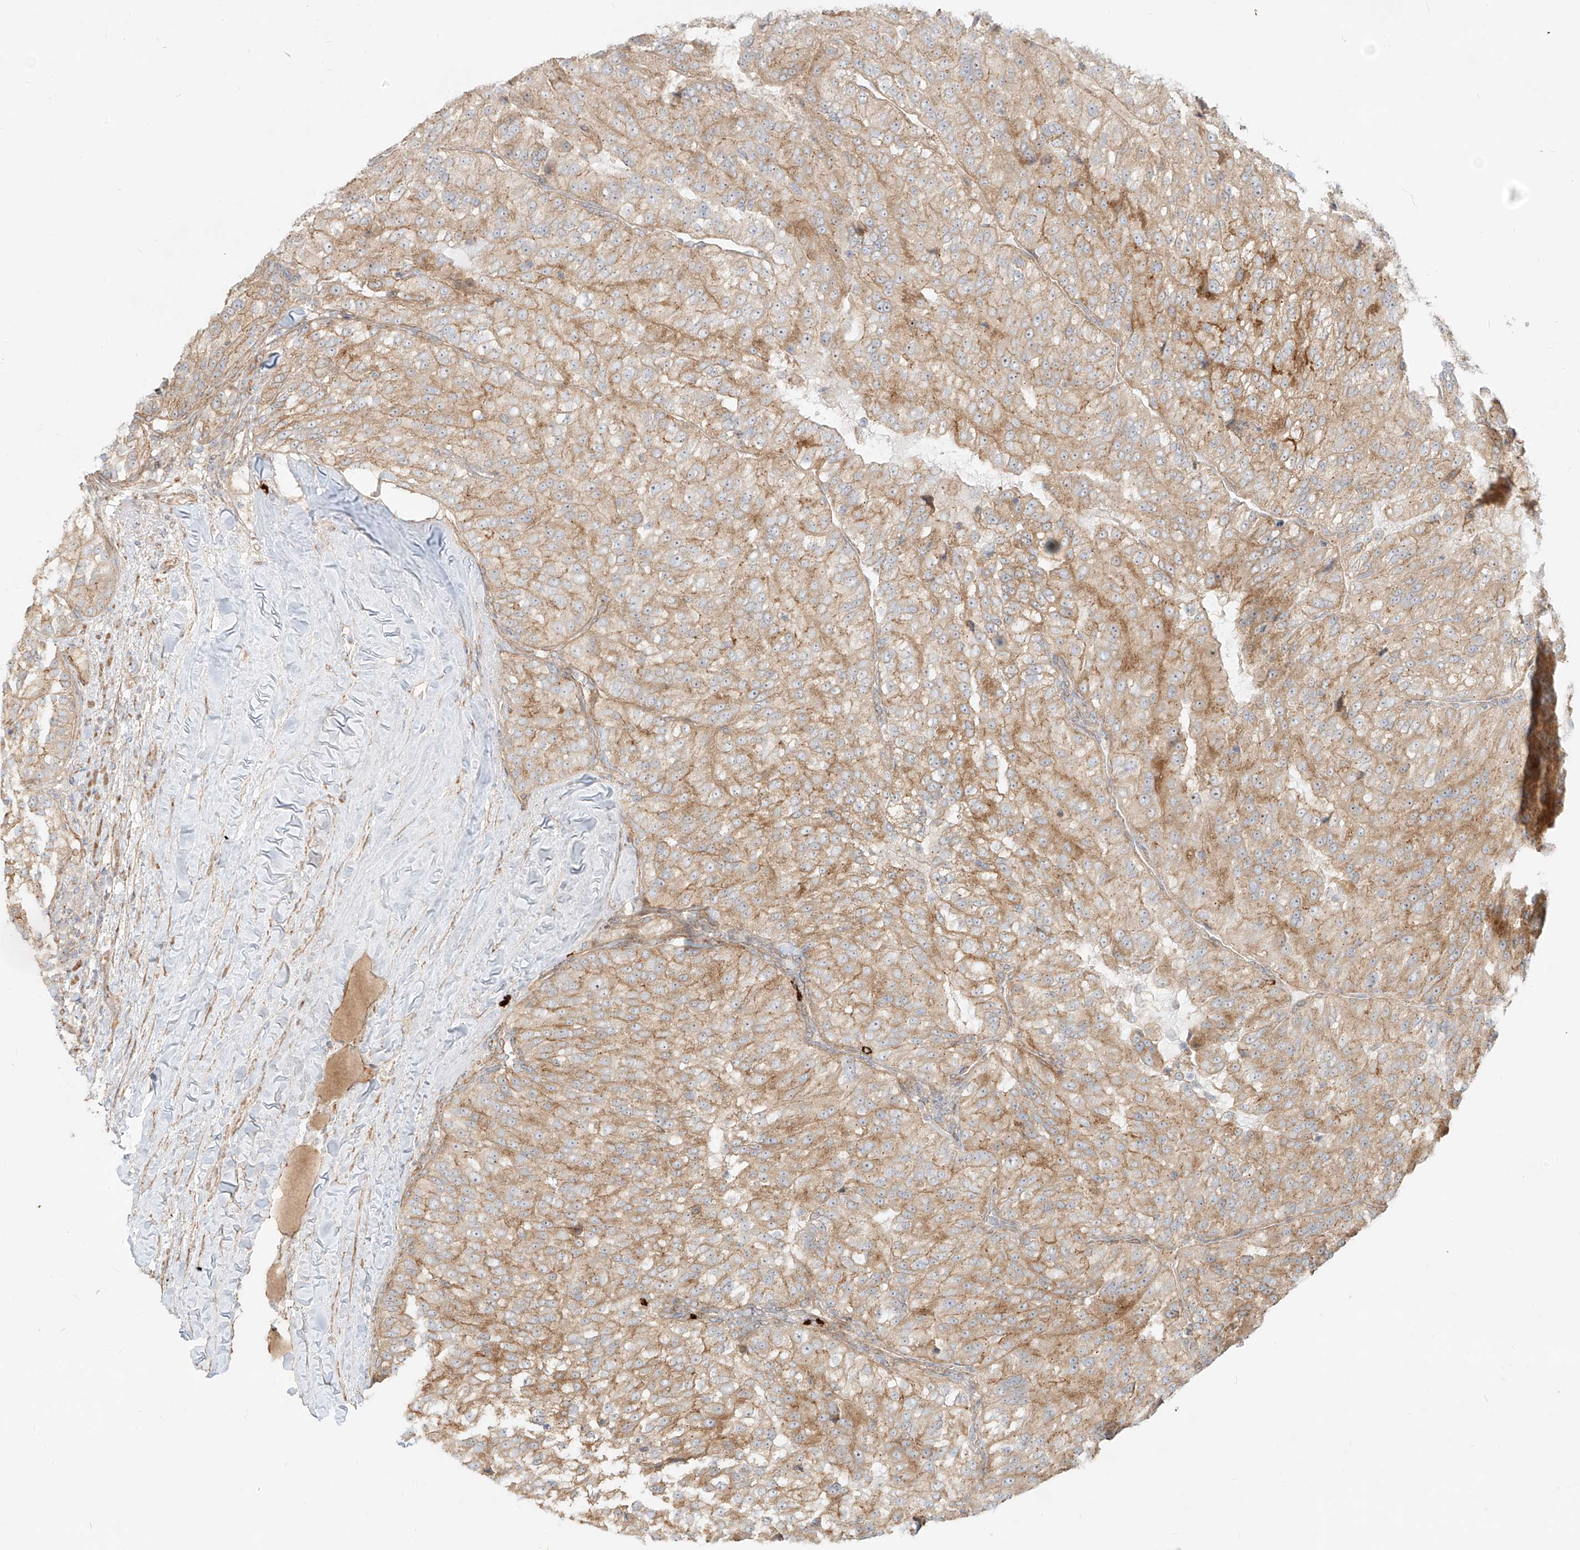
{"staining": {"intensity": "moderate", "quantity": ">75%", "location": "cytoplasmic/membranous"}, "tissue": "renal cancer", "cell_type": "Tumor cells", "image_type": "cancer", "snomed": [{"axis": "morphology", "description": "Adenocarcinoma, NOS"}, {"axis": "topography", "description": "Kidney"}], "caption": "IHC photomicrograph of neoplastic tissue: renal adenocarcinoma stained using immunohistochemistry (IHC) demonstrates medium levels of moderate protein expression localized specifically in the cytoplasmic/membranous of tumor cells, appearing as a cytoplasmic/membranous brown color.", "gene": "ZNF287", "patient": {"sex": "female", "age": 63}}